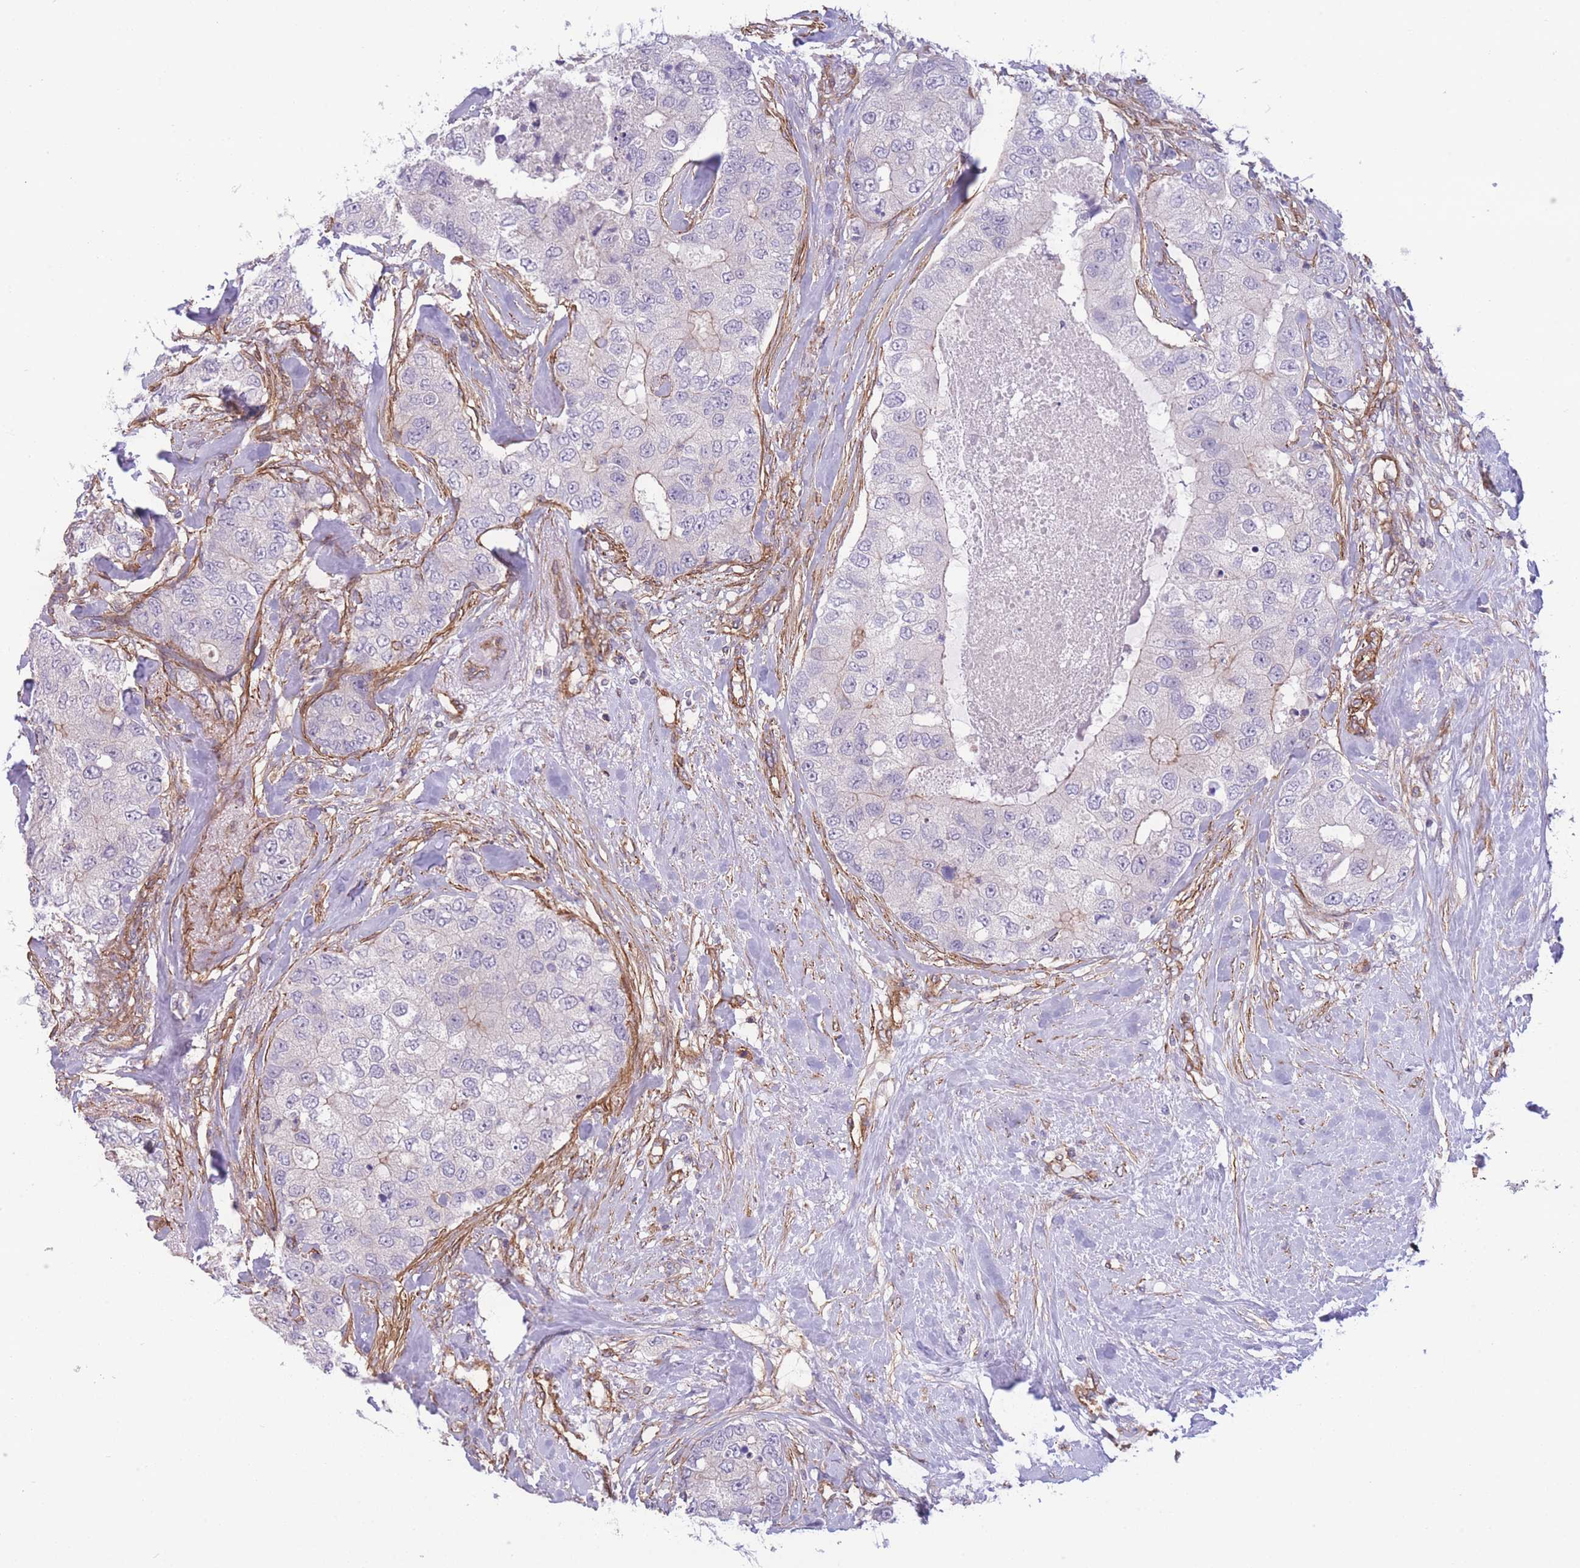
{"staining": {"intensity": "negative", "quantity": "none", "location": "none"}, "tissue": "breast cancer", "cell_type": "Tumor cells", "image_type": "cancer", "snomed": [{"axis": "morphology", "description": "Duct carcinoma"}, {"axis": "topography", "description": "Breast"}], "caption": "Immunohistochemistry of human intraductal carcinoma (breast) exhibits no expression in tumor cells.", "gene": "CDC25B", "patient": {"sex": "female", "age": 62}}